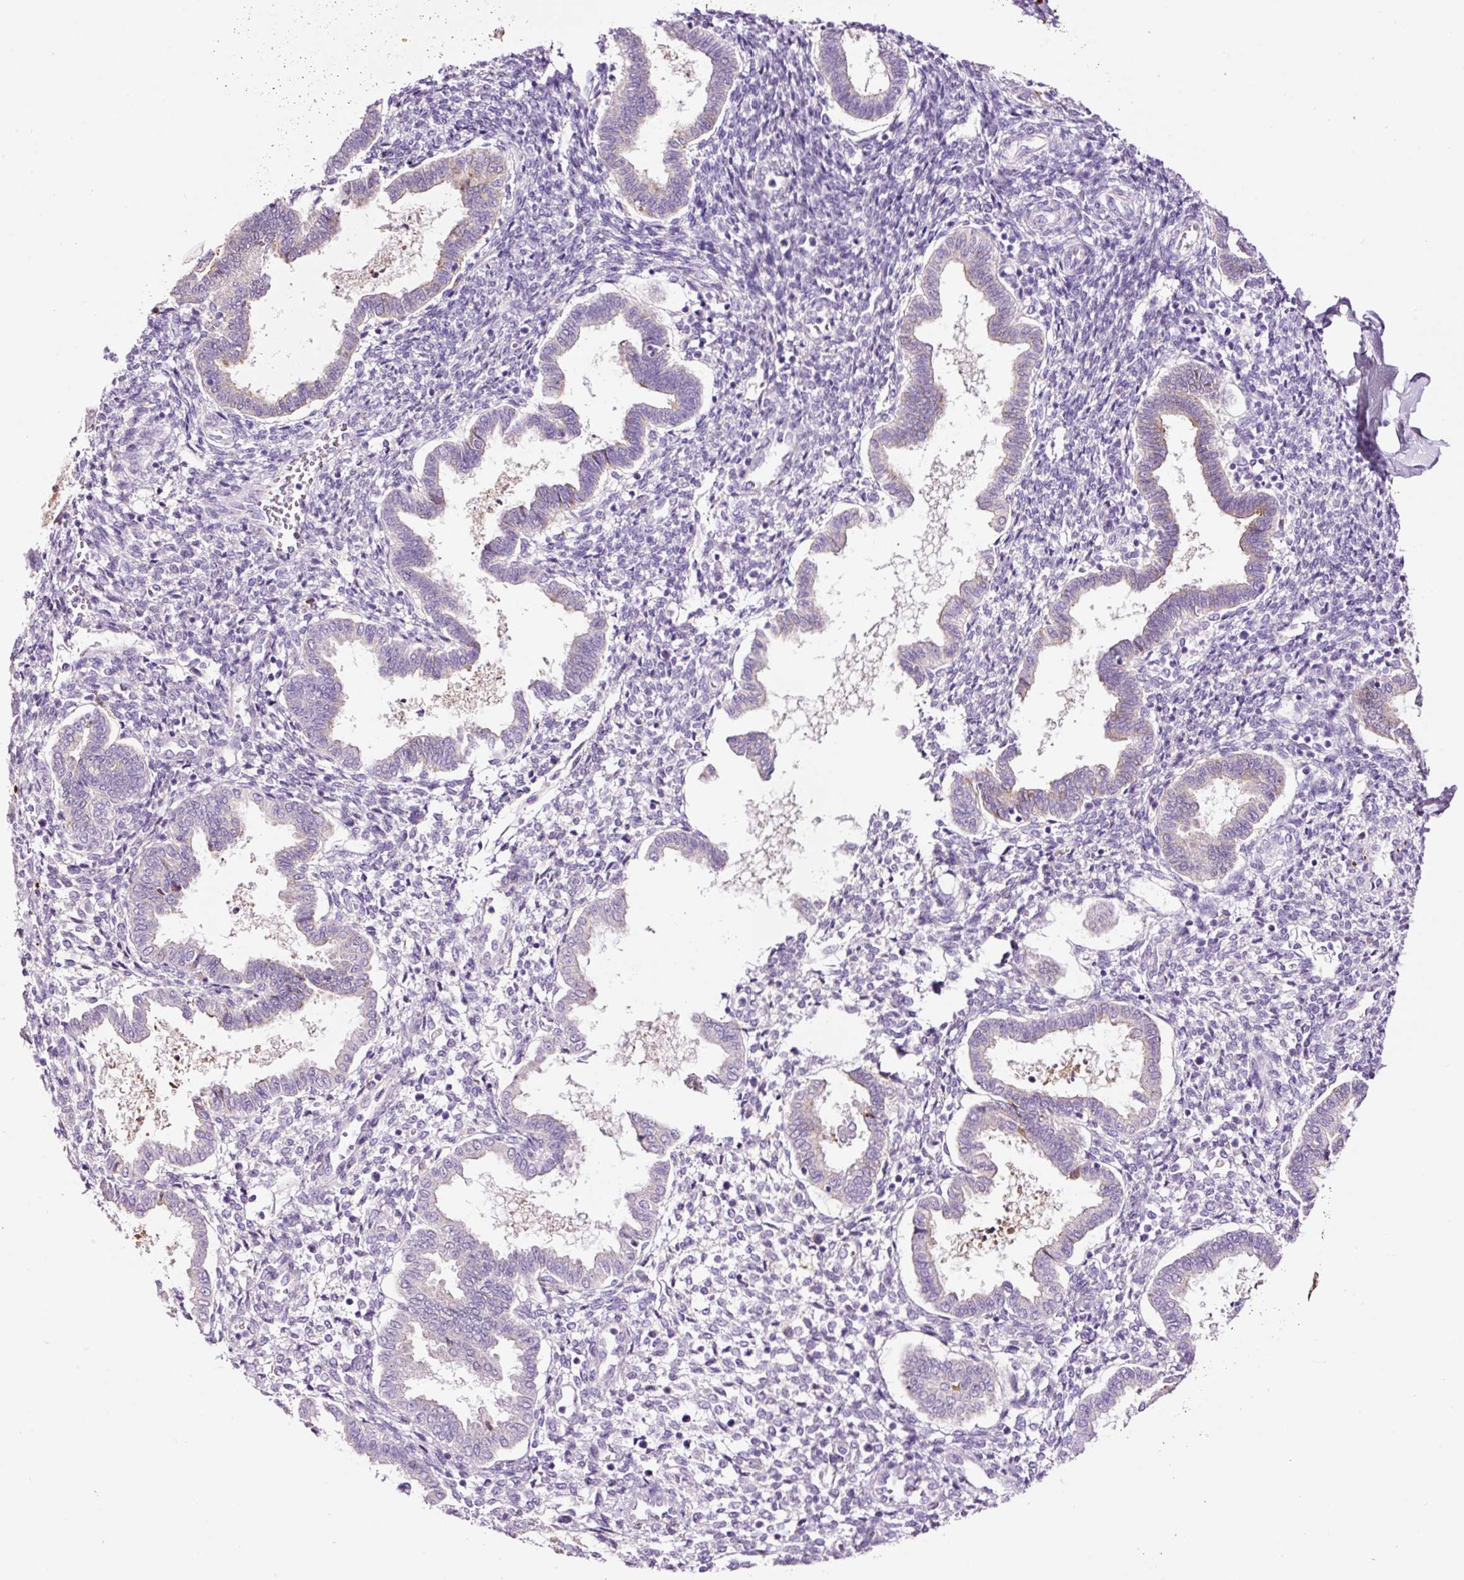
{"staining": {"intensity": "negative", "quantity": "none", "location": "none"}, "tissue": "endometrium", "cell_type": "Cells in endometrial stroma", "image_type": "normal", "snomed": [{"axis": "morphology", "description": "Normal tissue, NOS"}, {"axis": "topography", "description": "Endometrium"}], "caption": "Cells in endometrial stroma are negative for brown protein staining in benign endometrium.", "gene": "PAM", "patient": {"sex": "female", "age": 24}}